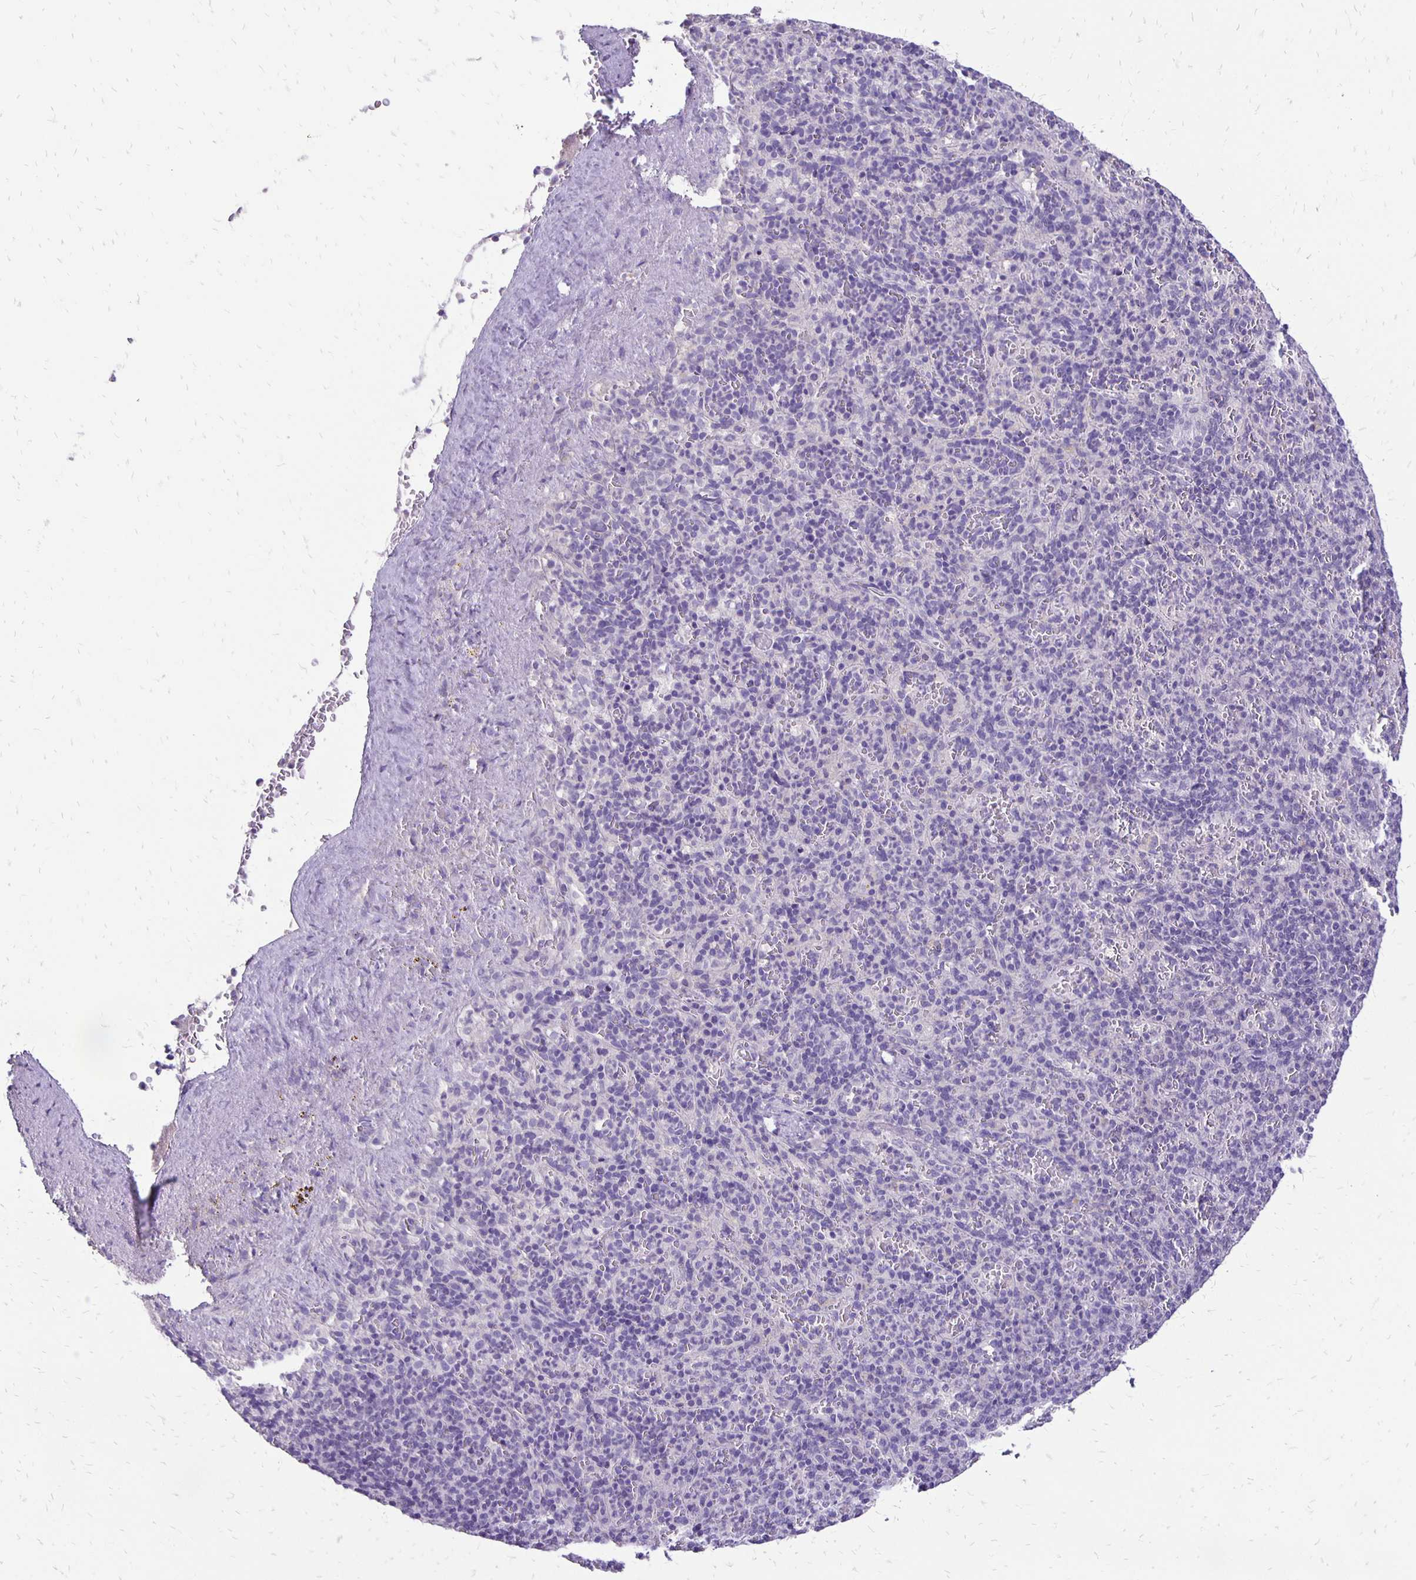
{"staining": {"intensity": "negative", "quantity": "none", "location": "none"}, "tissue": "spleen", "cell_type": "Cells in red pulp", "image_type": "normal", "snomed": [{"axis": "morphology", "description": "Normal tissue, NOS"}, {"axis": "topography", "description": "Spleen"}], "caption": "This is an immunohistochemistry (IHC) micrograph of unremarkable human spleen. There is no positivity in cells in red pulp.", "gene": "ANKRD45", "patient": {"sex": "female", "age": 74}}